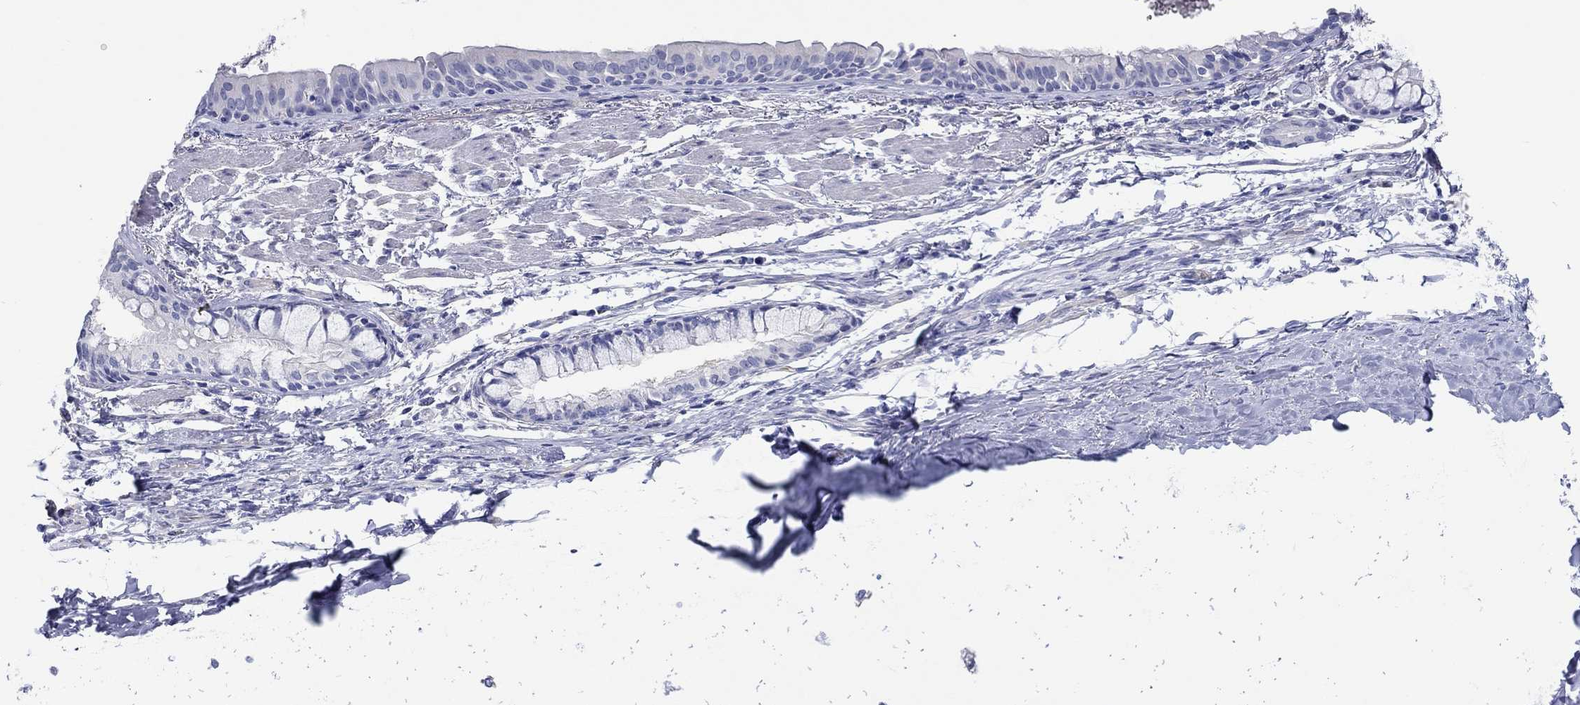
{"staining": {"intensity": "negative", "quantity": "none", "location": "none"}, "tissue": "bronchus", "cell_type": "Respiratory epithelial cells", "image_type": "normal", "snomed": [{"axis": "morphology", "description": "Normal tissue, NOS"}, {"axis": "morphology", "description": "Squamous cell carcinoma, NOS"}, {"axis": "topography", "description": "Bronchus"}, {"axis": "topography", "description": "Lung"}], "caption": "Immunohistochemical staining of unremarkable bronchus shows no significant staining in respiratory epithelial cells.", "gene": "CDY1B", "patient": {"sex": "male", "age": 69}}